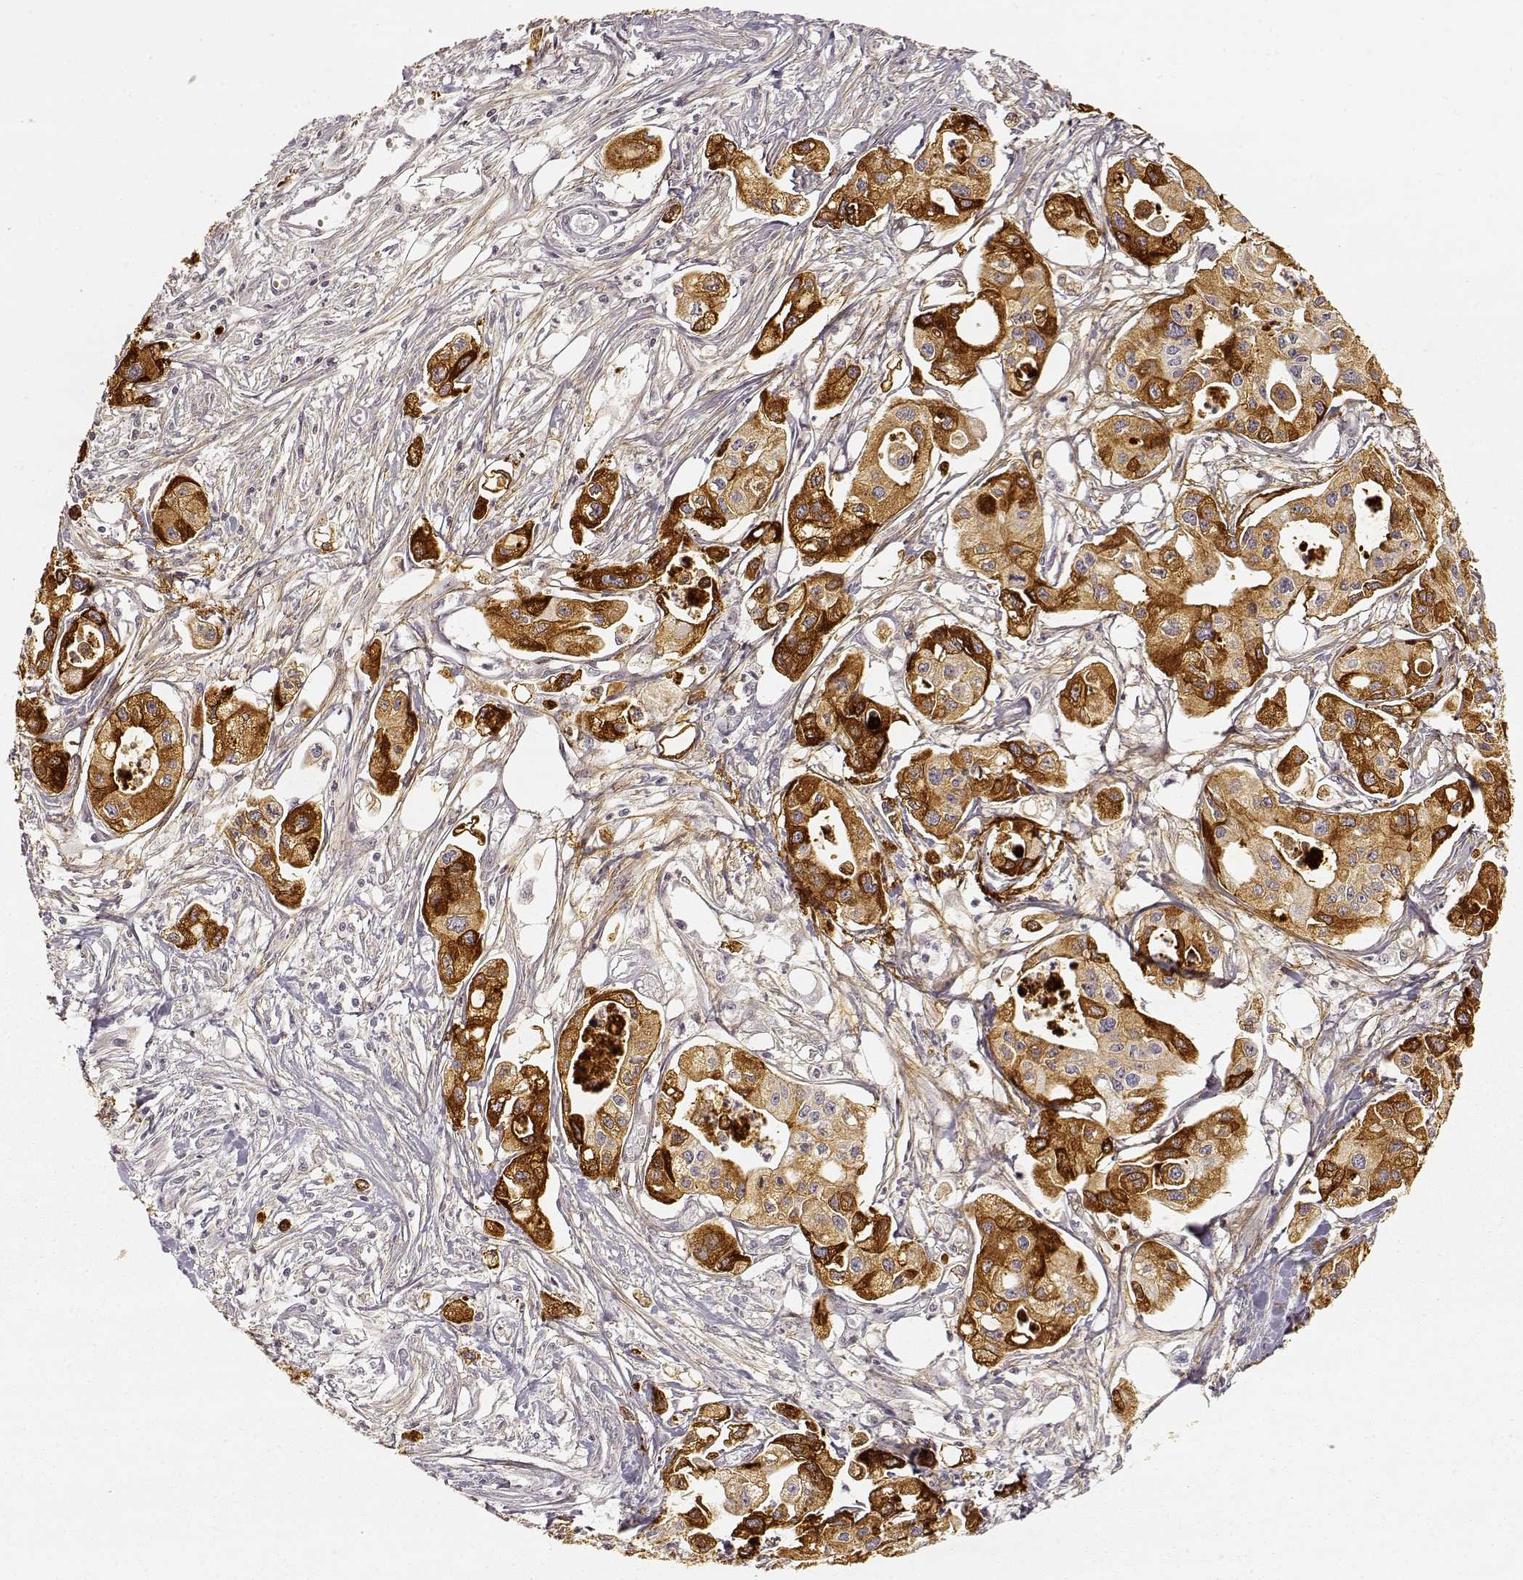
{"staining": {"intensity": "strong", "quantity": ">75%", "location": "cytoplasmic/membranous"}, "tissue": "pancreatic cancer", "cell_type": "Tumor cells", "image_type": "cancer", "snomed": [{"axis": "morphology", "description": "Adenocarcinoma, NOS"}, {"axis": "topography", "description": "Pancreas"}], "caption": "Immunohistochemistry of human adenocarcinoma (pancreatic) exhibits high levels of strong cytoplasmic/membranous positivity in approximately >75% of tumor cells. (DAB = brown stain, brightfield microscopy at high magnification).", "gene": "LAMC2", "patient": {"sex": "male", "age": 70}}